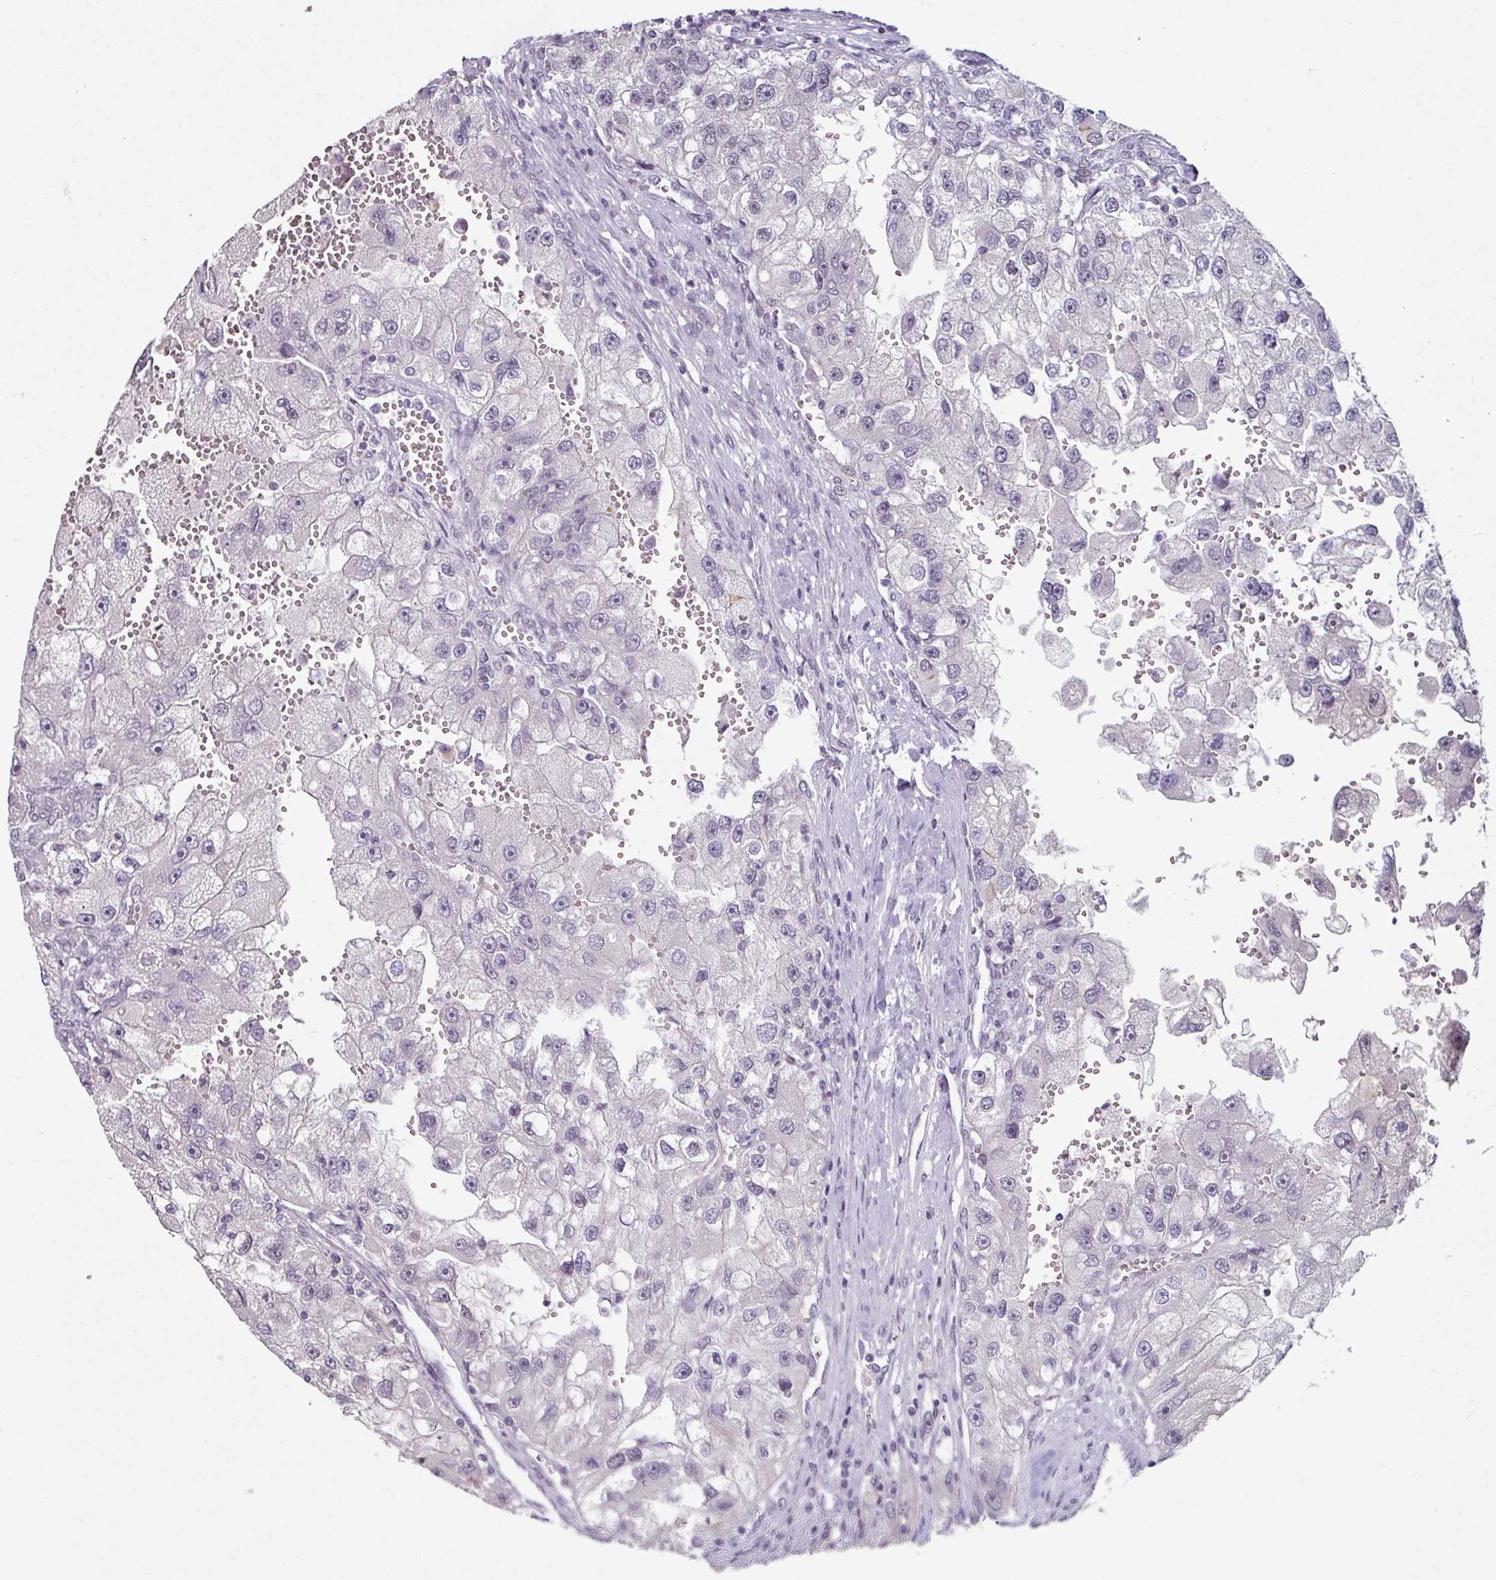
{"staining": {"intensity": "negative", "quantity": "none", "location": "none"}, "tissue": "renal cancer", "cell_type": "Tumor cells", "image_type": "cancer", "snomed": [{"axis": "morphology", "description": "Adenocarcinoma, NOS"}, {"axis": "topography", "description": "Kidney"}], "caption": "Histopathology image shows no protein staining in tumor cells of adenocarcinoma (renal) tissue. Nuclei are stained in blue.", "gene": "ELK1", "patient": {"sex": "male", "age": 63}}